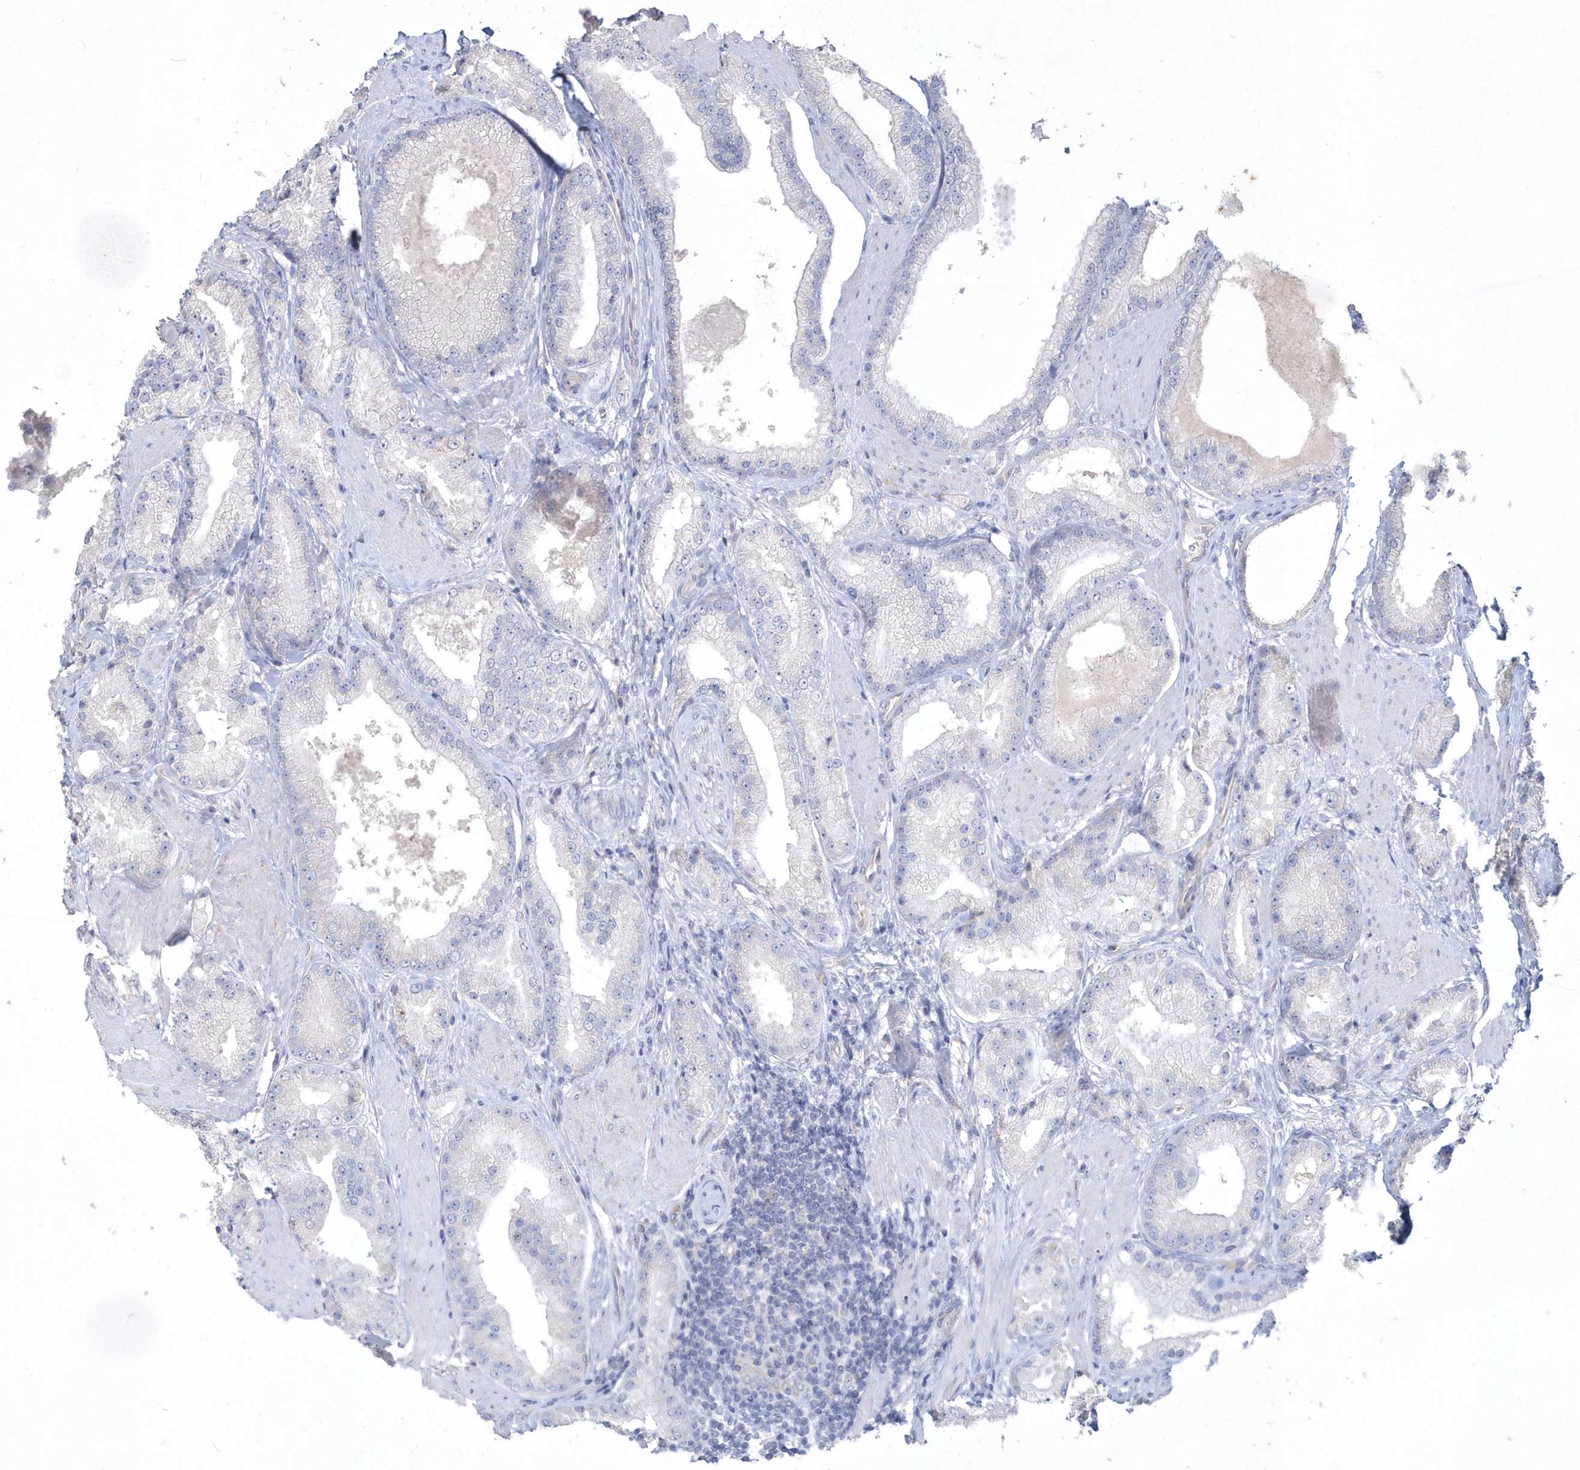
{"staining": {"intensity": "negative", "quantity": "none", "location": "none"}, "tissue": "prostate cancer", "cell_type": "Tumor cells", "image_type": "cancer", "snomed": [{"axis": "morphology", "description": "Adenocarcinoma, Low grade"}, {"axis": "topography", "description": "Prostate"}], "caption": "This is a micrograph of IHC staining of adenocarcinoma (low-grade) (prostate), which shows no expression in tumor cells.", "gene": "DGAT1", "patient": {"sex": "male", "age": 67}}